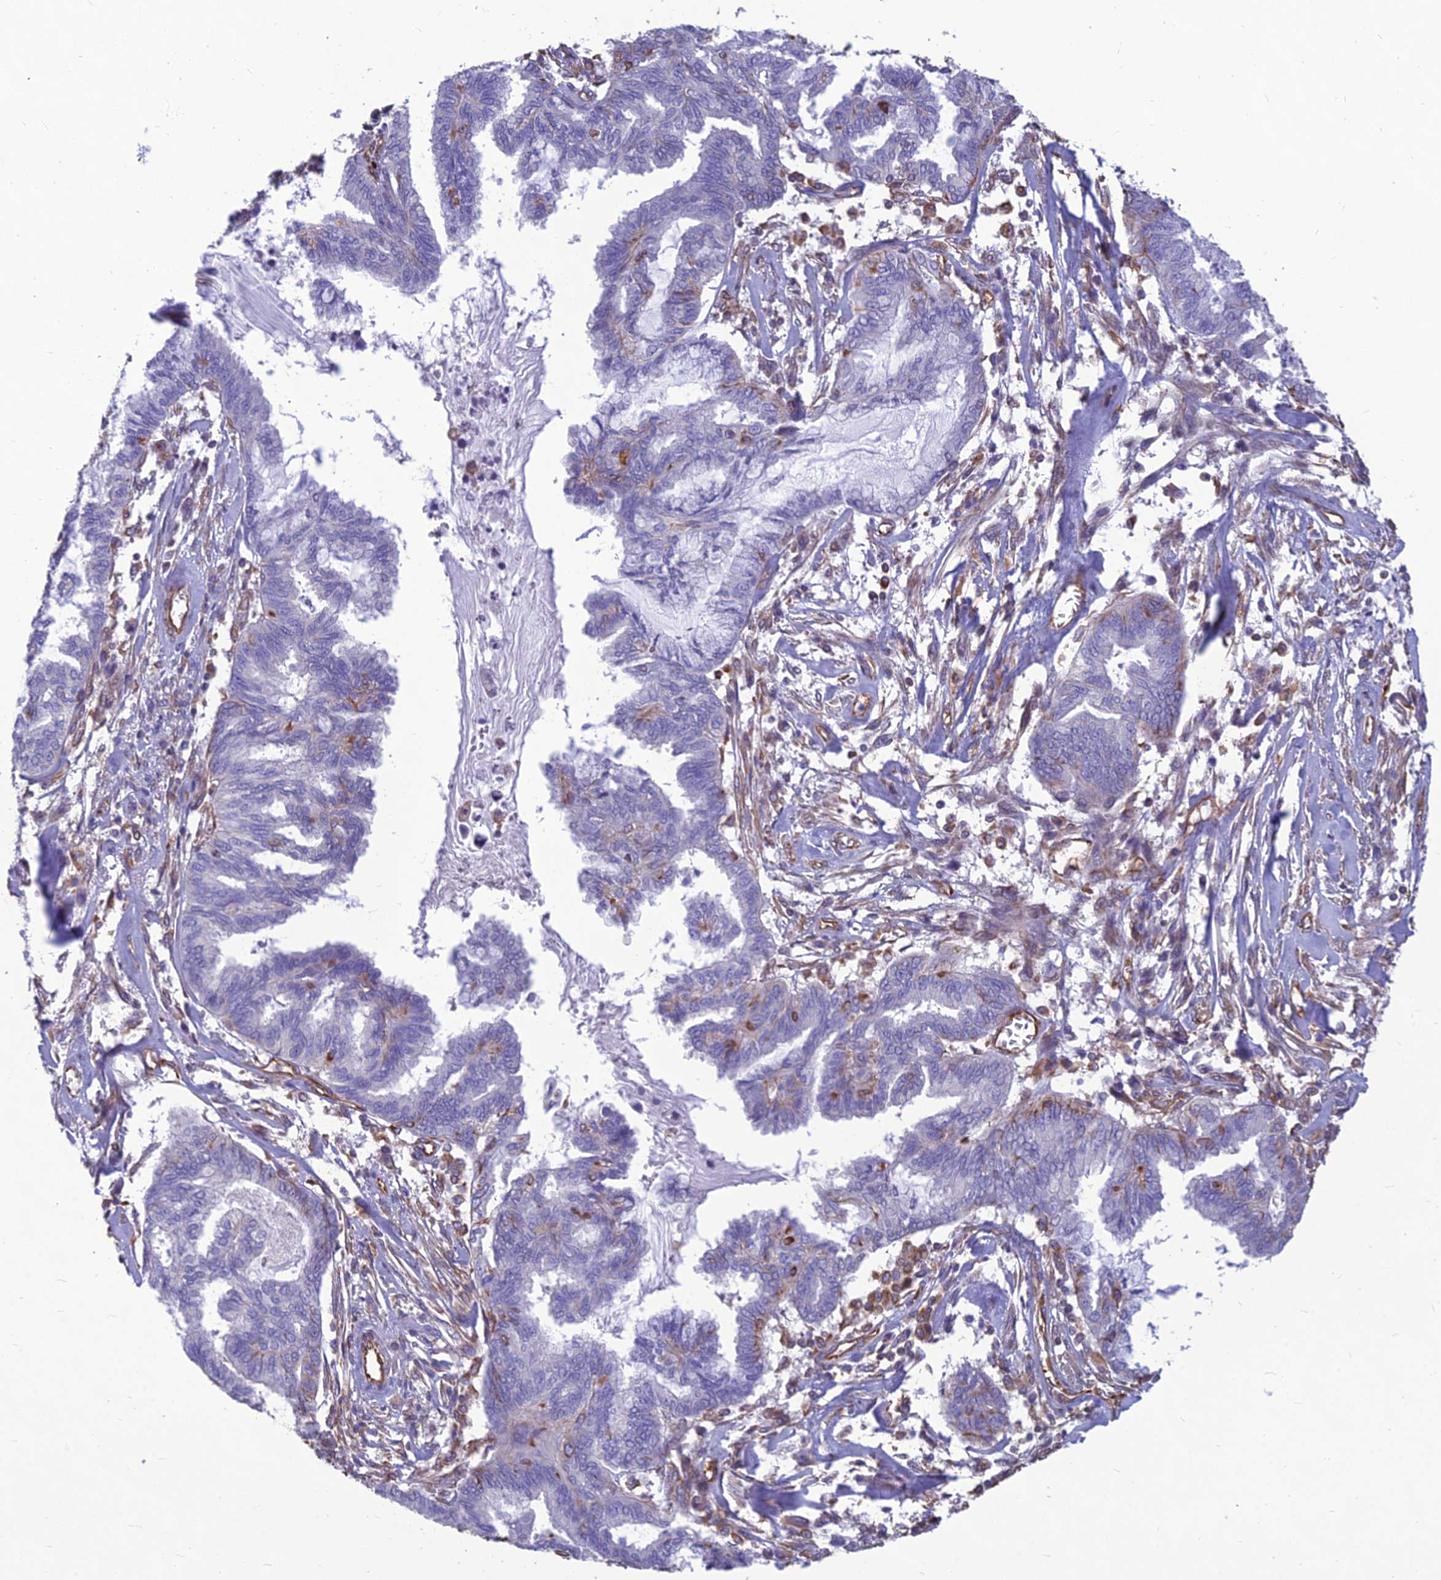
{"staining": {"intensity": "moderate", "quantity": "<25%", "location": "cytoplasmic/membranous"}, "tissue": "endometrial cancer", "cell_type": "Tumor cells", "image_type": "cancer", "snomed": [{"axis": "morphology", "description": "Adenocarcinoma, NOS"}, {"axis": "topography", "description": "Endometrium"}], "caption": "Protein analysis of endometrial cancer (adenocarcinoma) tissue exhibits moderate cytoplasmic/membranous positivity in about <25% of tumor cells.", "gene": "PSMD11", "patient": {"sex": "female", "age": 86}}